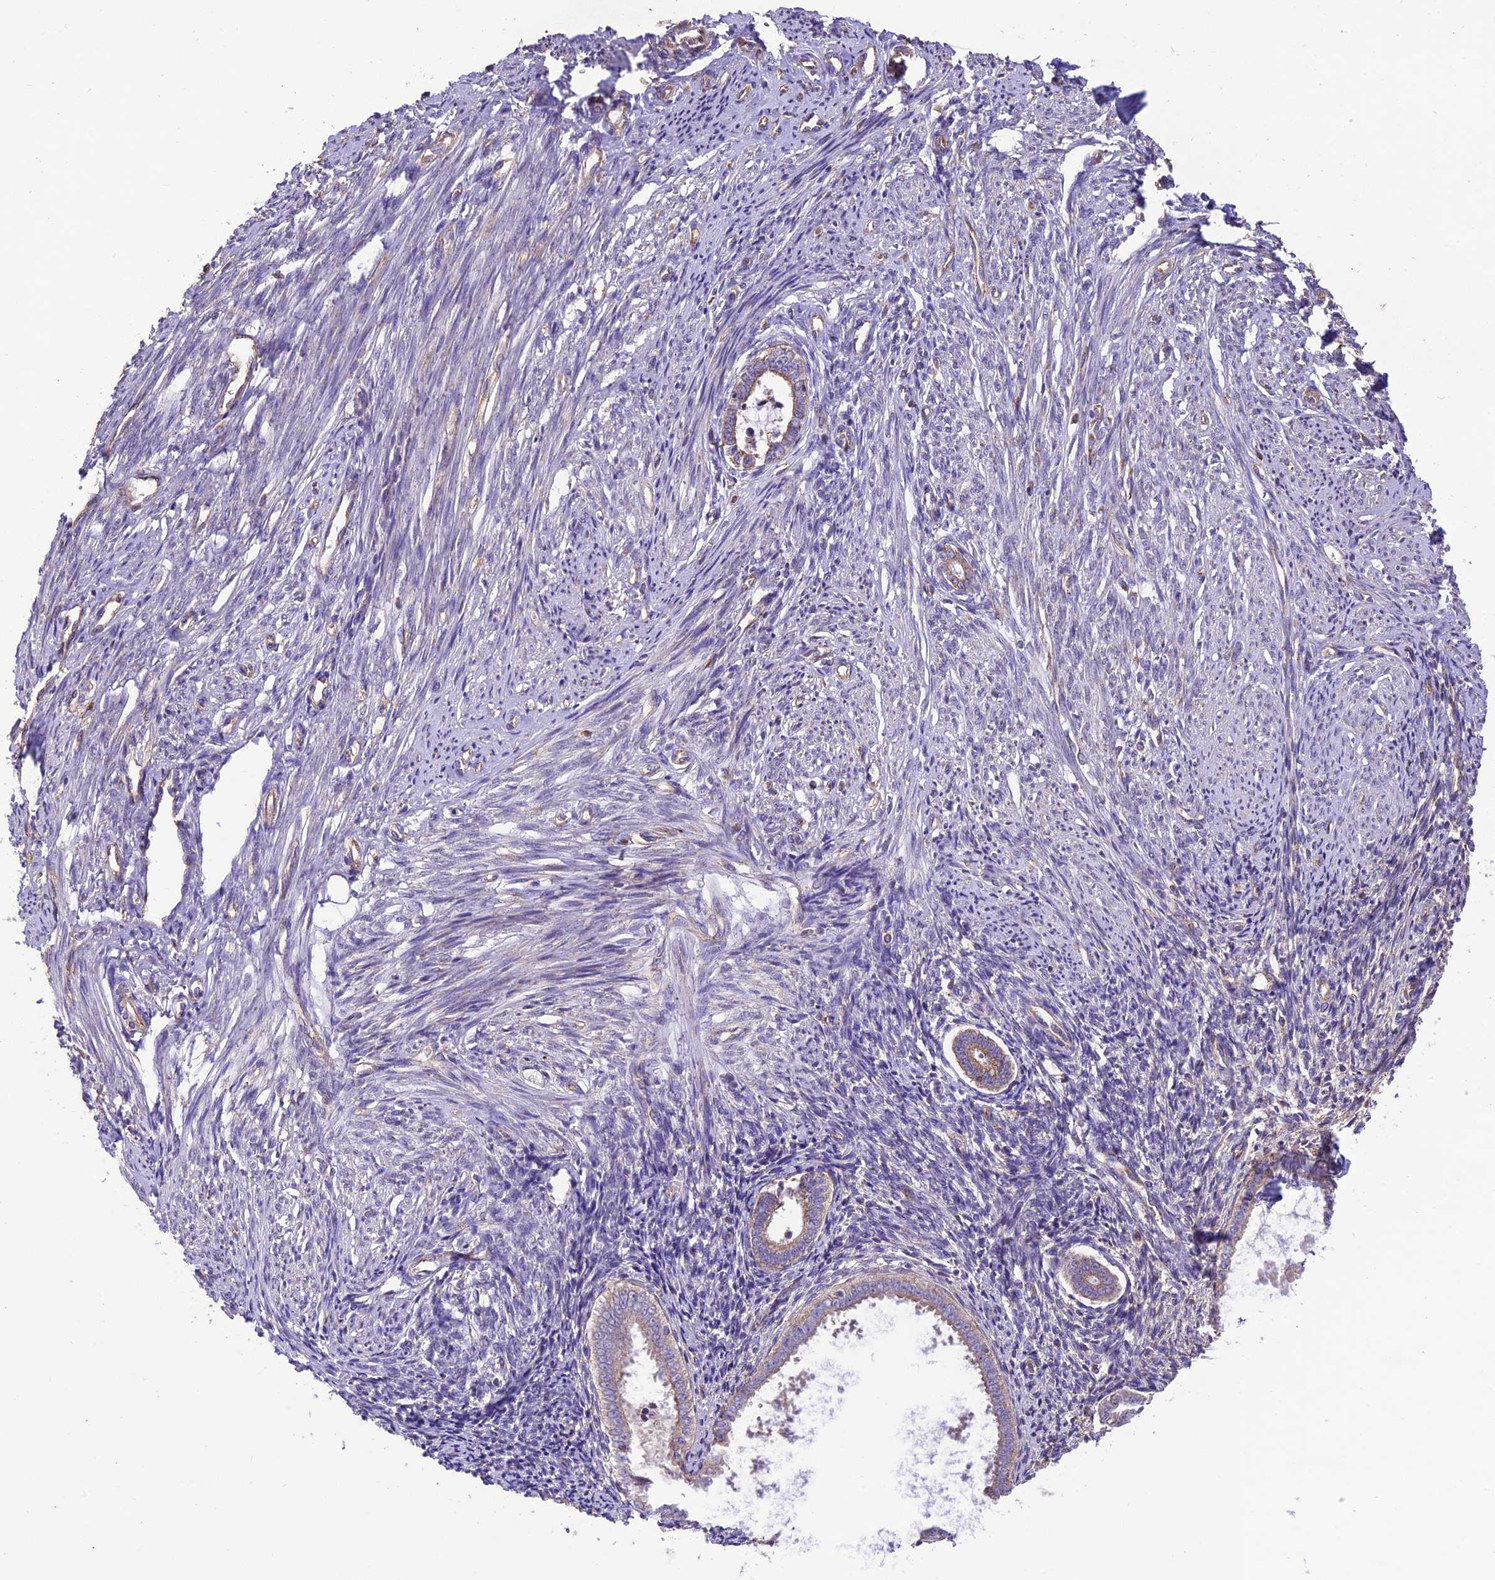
{"staining": {"intensity": "weak", "quantity": "<25%", "location": "cytoplasmic/membranous"}, "tissue": "endometrium", "cell_type": "Cells in endometrial stroma", "image_type": "normal", "snomed": [{"axis": "morphology", "description": "Normal tissue, NOS"}, {"axis": "topography", "description": "Endometrium"}], "caption": "Immunohistochemistry micrograph of normal endometrium: endometrium stained with DAB displays no significant protein positivity in cells in endometrial stroma.", "gene": "NDUFAF1", "patient": {"sex": "female", "age": 56}}